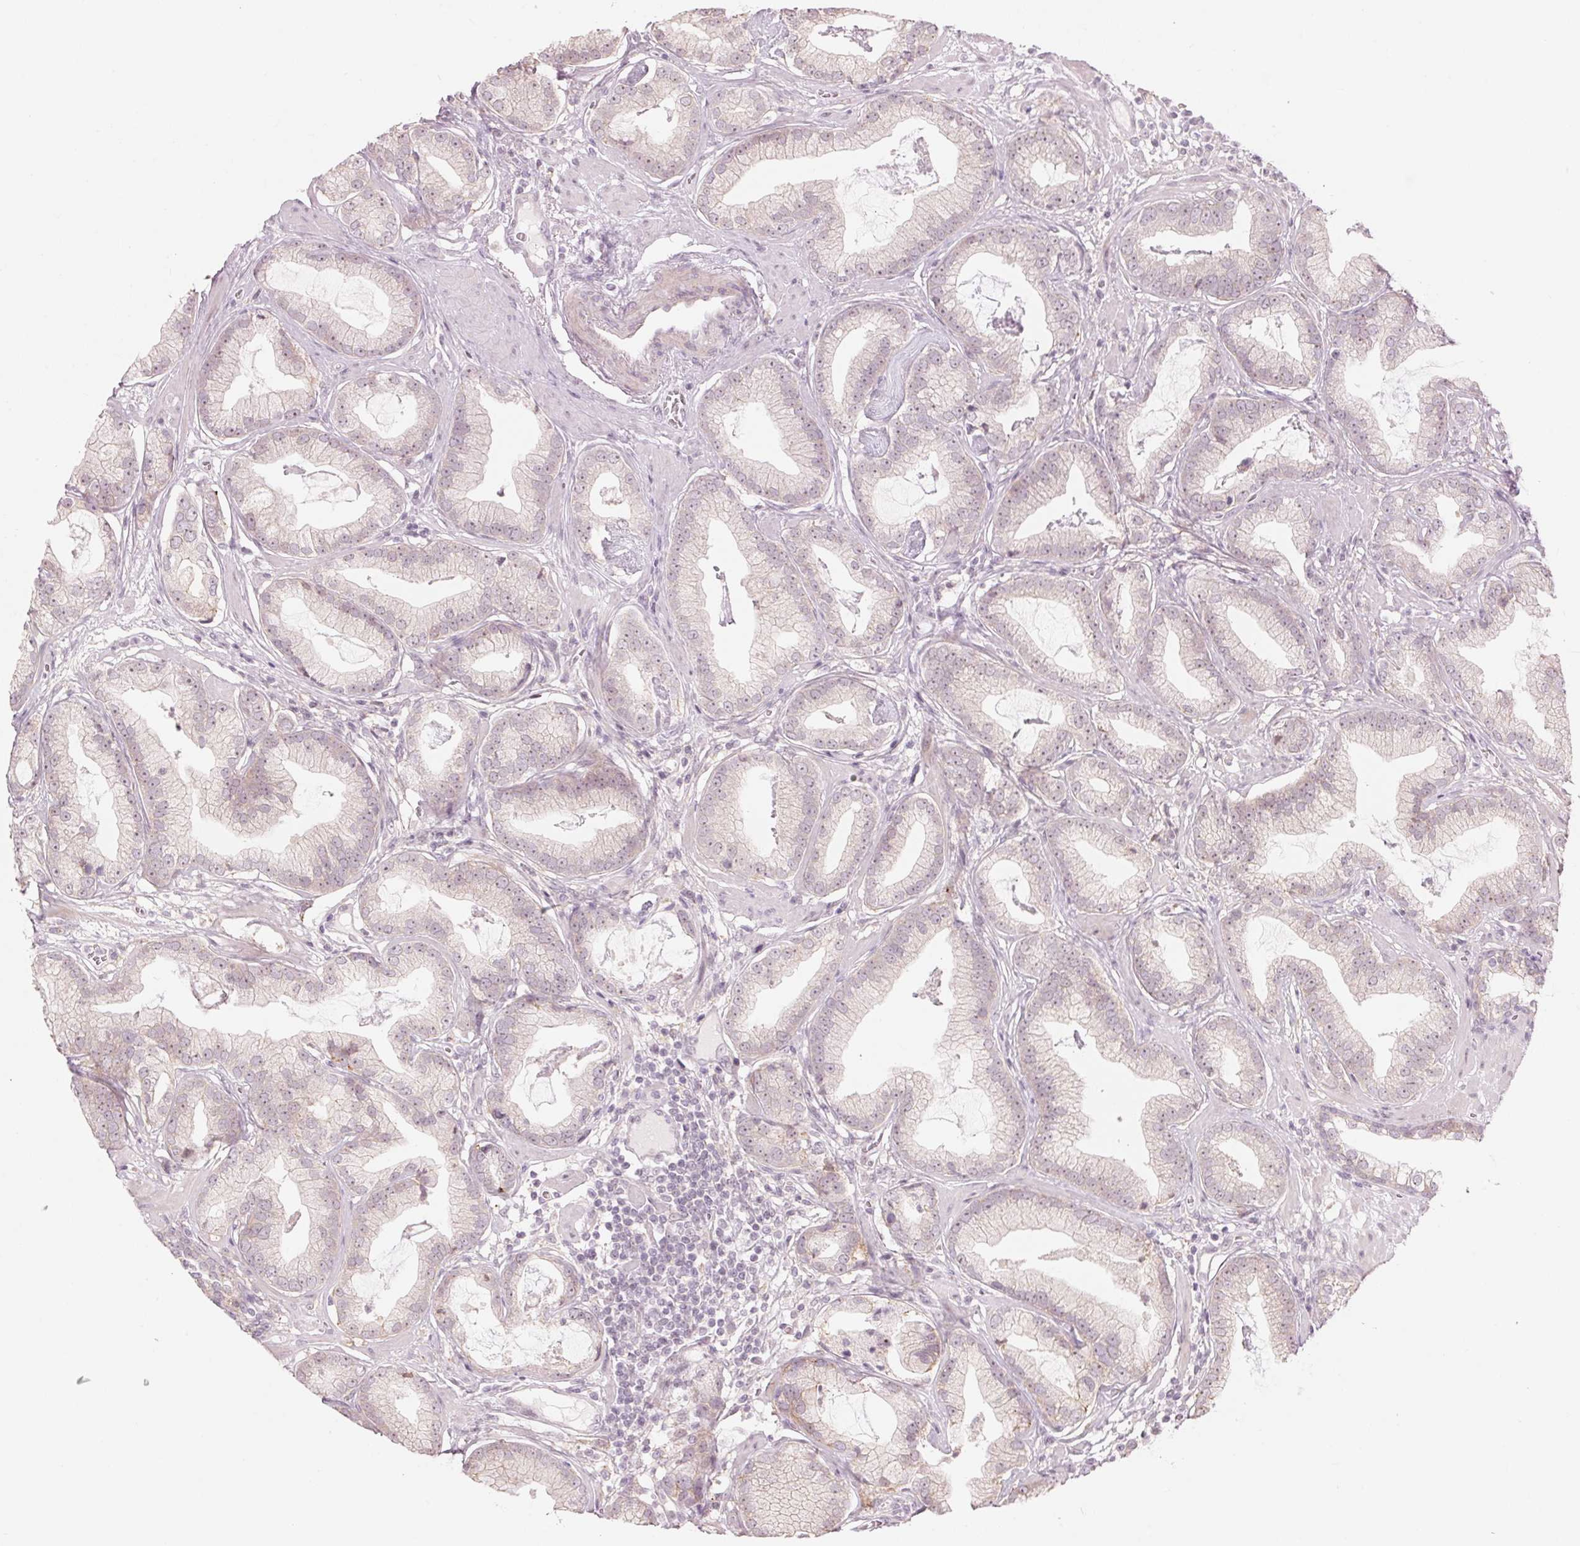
{"staining": {"intensity": "weak", "quantity": "25%-75%", "location": "cytoplasmic/membranous"}, "tissue": "prostate cancer", "cell_type": "Tumor cells", "image_type": "cancer", "snomed": [{"axis": "morphology", "description": "Adenocarcinoma, Low grade"}, {"axis": "topography", "description": "Prostate"}], "caption": "Prostate adenocarcinoma (low-grade) stained with IHC demonstrates weak cytoplasmic/membranous expression in about 25%-75% of tumor cells.", "gene": "TMED6", "patient": {"sex": "male", "age": 62}}